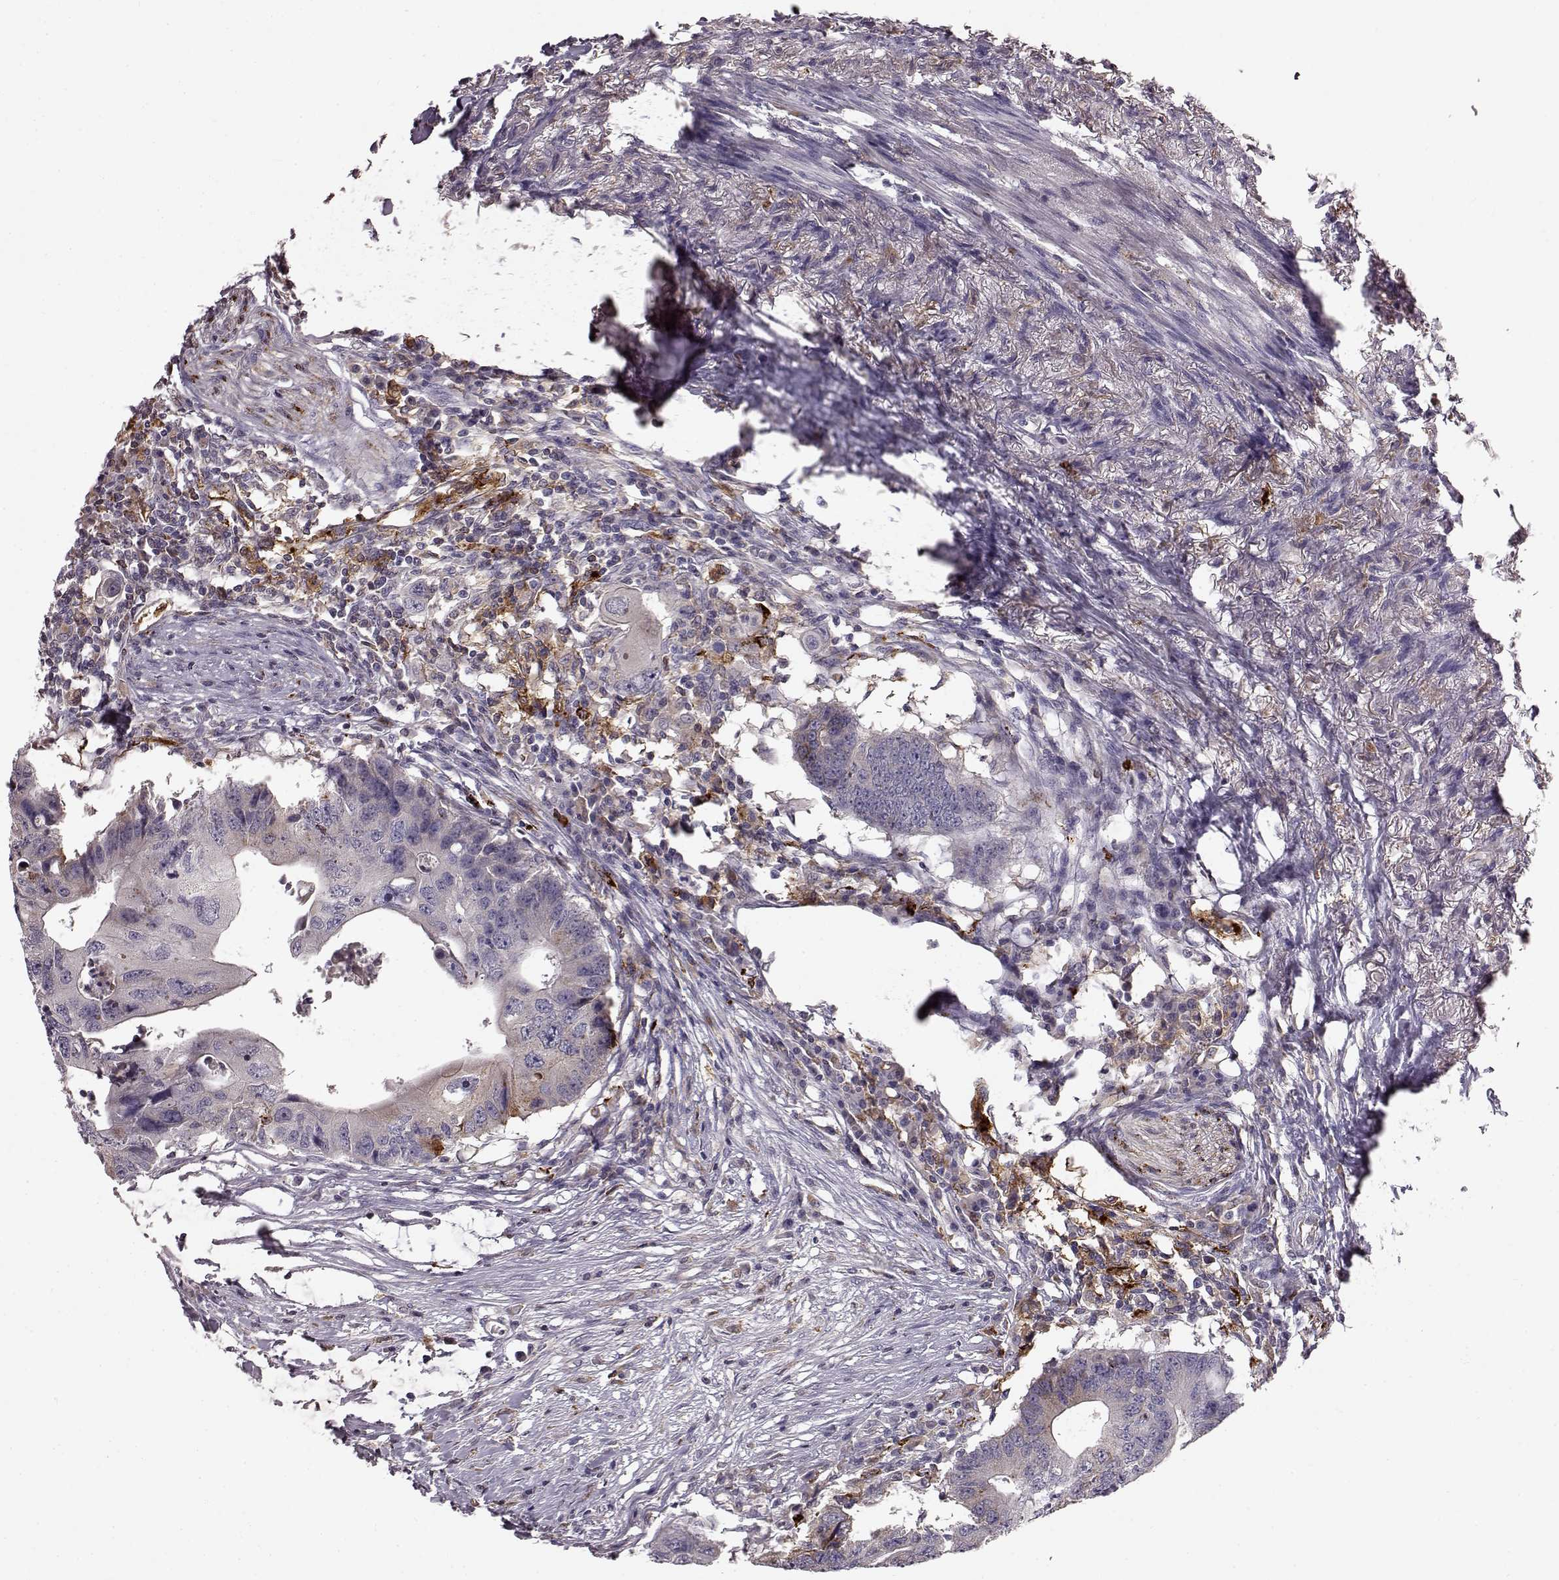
{"staining": {"intensity": "negative", "quantity": "none", "location": "none"}, "tissue": "colorectal cancer", "cell_type": "Tumor cells", "image_type": "cancer", "snomed": [{"axis": "morphology", "description": "Adenocarcinoma, NOS"}, {"axis": "topography", "description": "Colon"}], "caption": "Colorectal cancer (adenocarcinoma) was stained to show a protein in brown. There is no significant positivity in tumor cells.", "gene": "CCNF", "patient": {"sex": "male", "age": 71}}